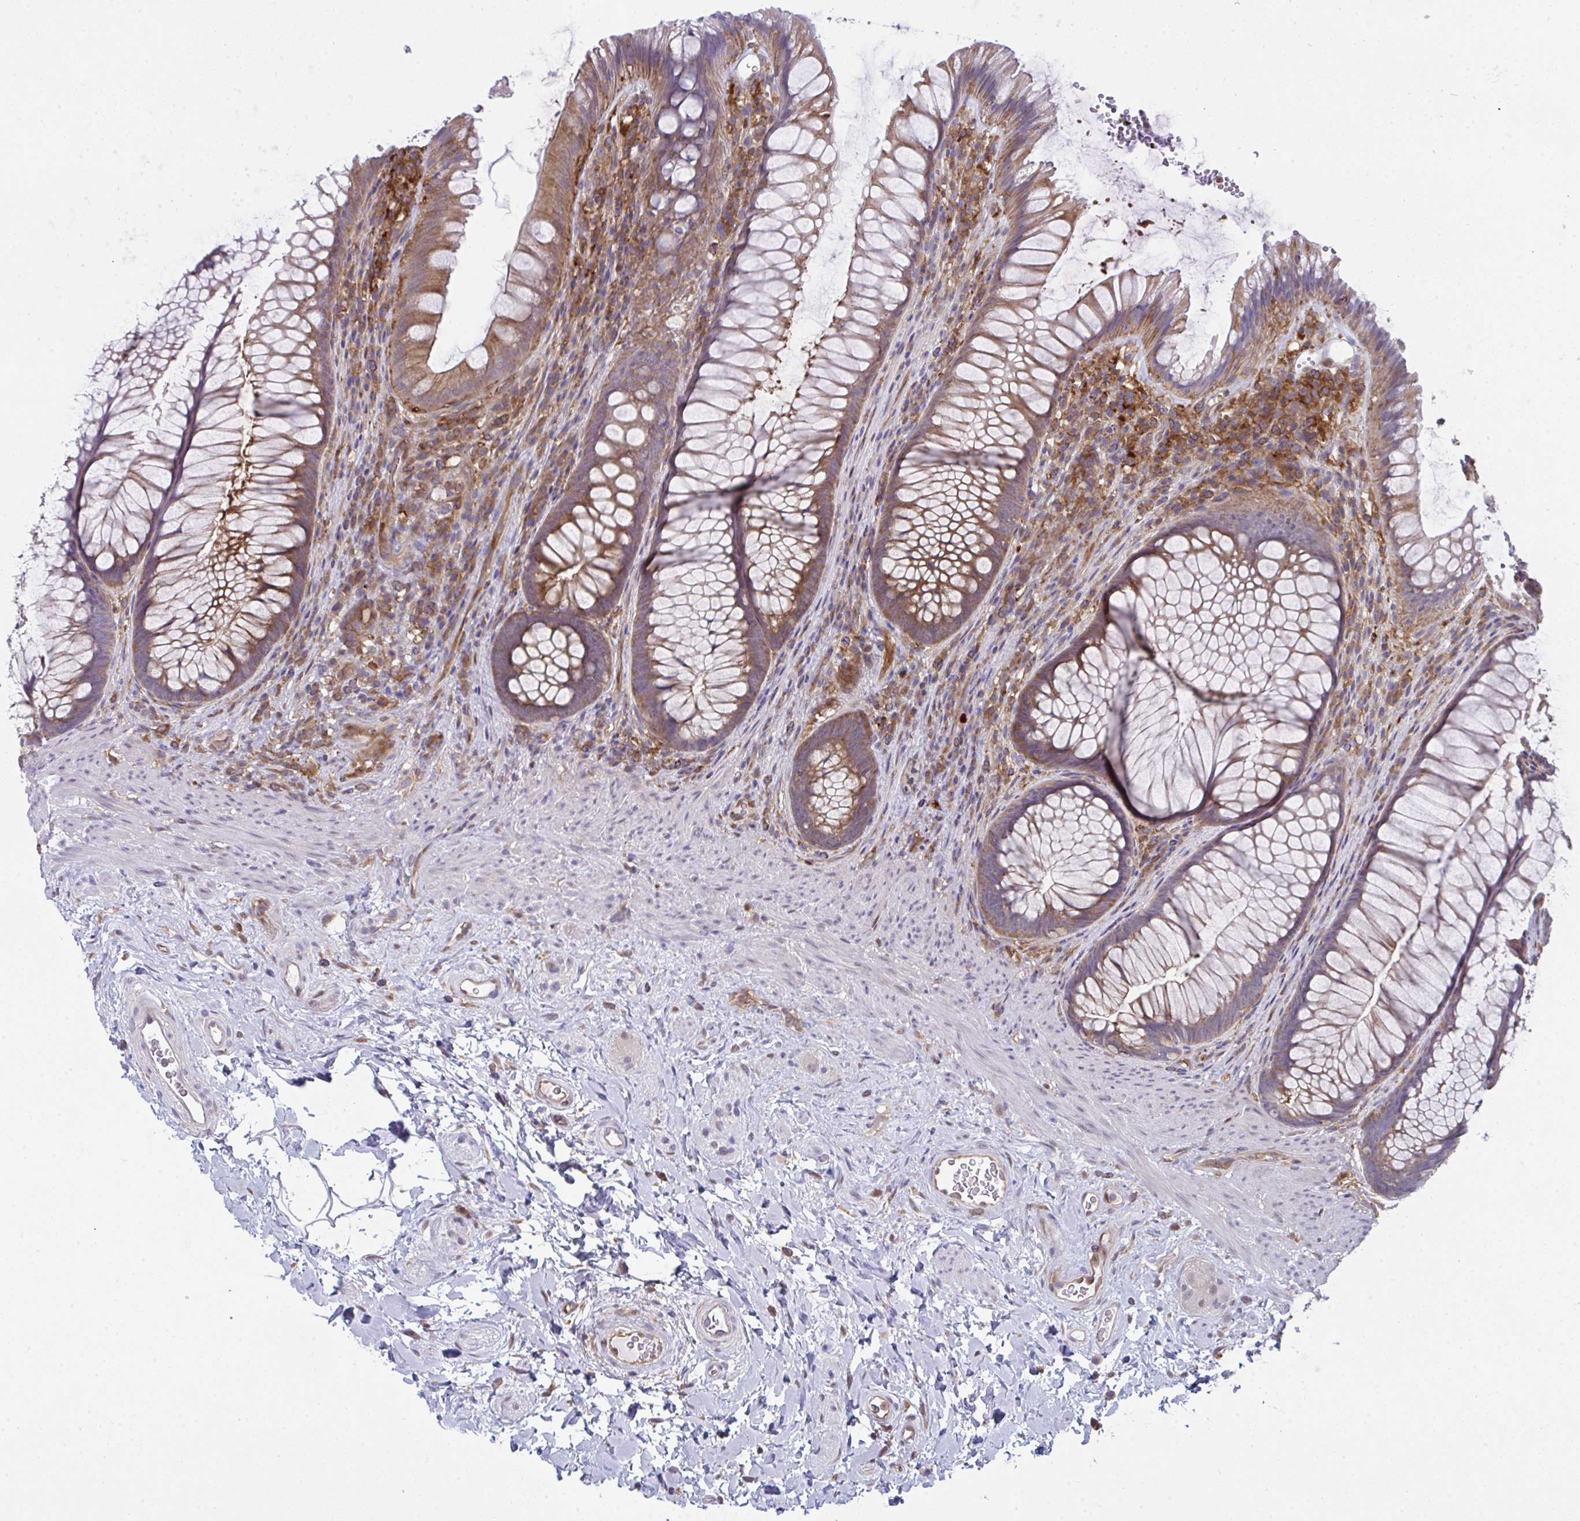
{"staining": {"intensity": "moderate", "quantity": ">75%", "location": "cytoplasmic/membranous"}, "tissue": "rectum", "cell_type": "Glandular cells", "image_type": "normal", "snomed": [{"axis": "morphology", "description": "Normal tissue, NOS"}, {"axis": "topography", "description": "Rectum"}], "caption": "A histopathology image of human rectum stained for a protein shows moderate cytoplasmic/membranous brown staining in glandular cells. (IHC, brightfield microscopy, high magnification).", "gene": "ALDH16A1", "patient": {"sex": "male", "age": 53}}